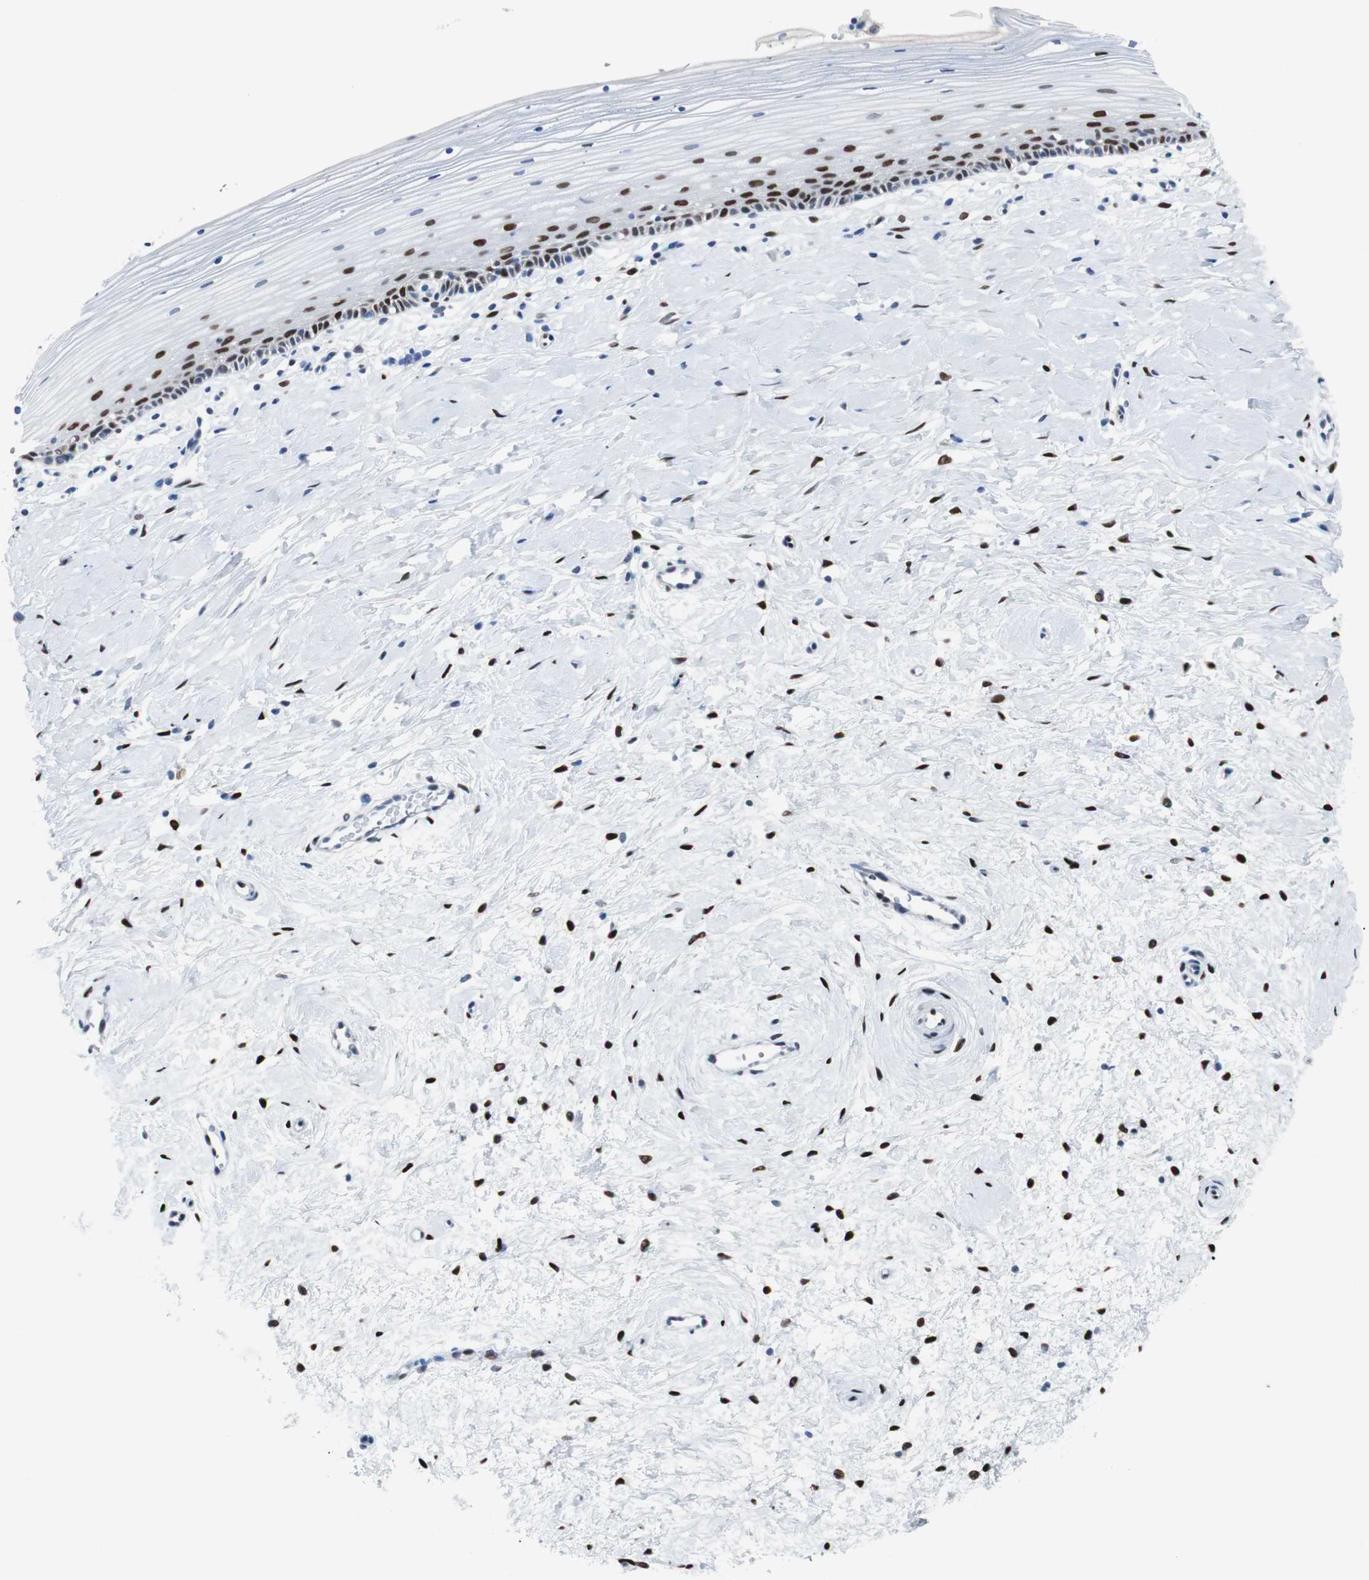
{"staining": {"intensity": "negative", "quantity": "none", "location": "none"}, "tissue": "cervix", "cell_type": "Glandular cells", "image_type": "normal", "snomed": [{"axis": "morphology", "description": "Normal tissue, NOS"}, {"axis": "topography", "description": "Cervix"}], "caption": "A photomicrograph of human cervix is negative for staining in glandular cells. (DAB immunohistochemistry (IHC) visualized using brightfield microscopy, high magnification).", "gene": "JUN", "patient": {"sex": "female", "age": 39}}